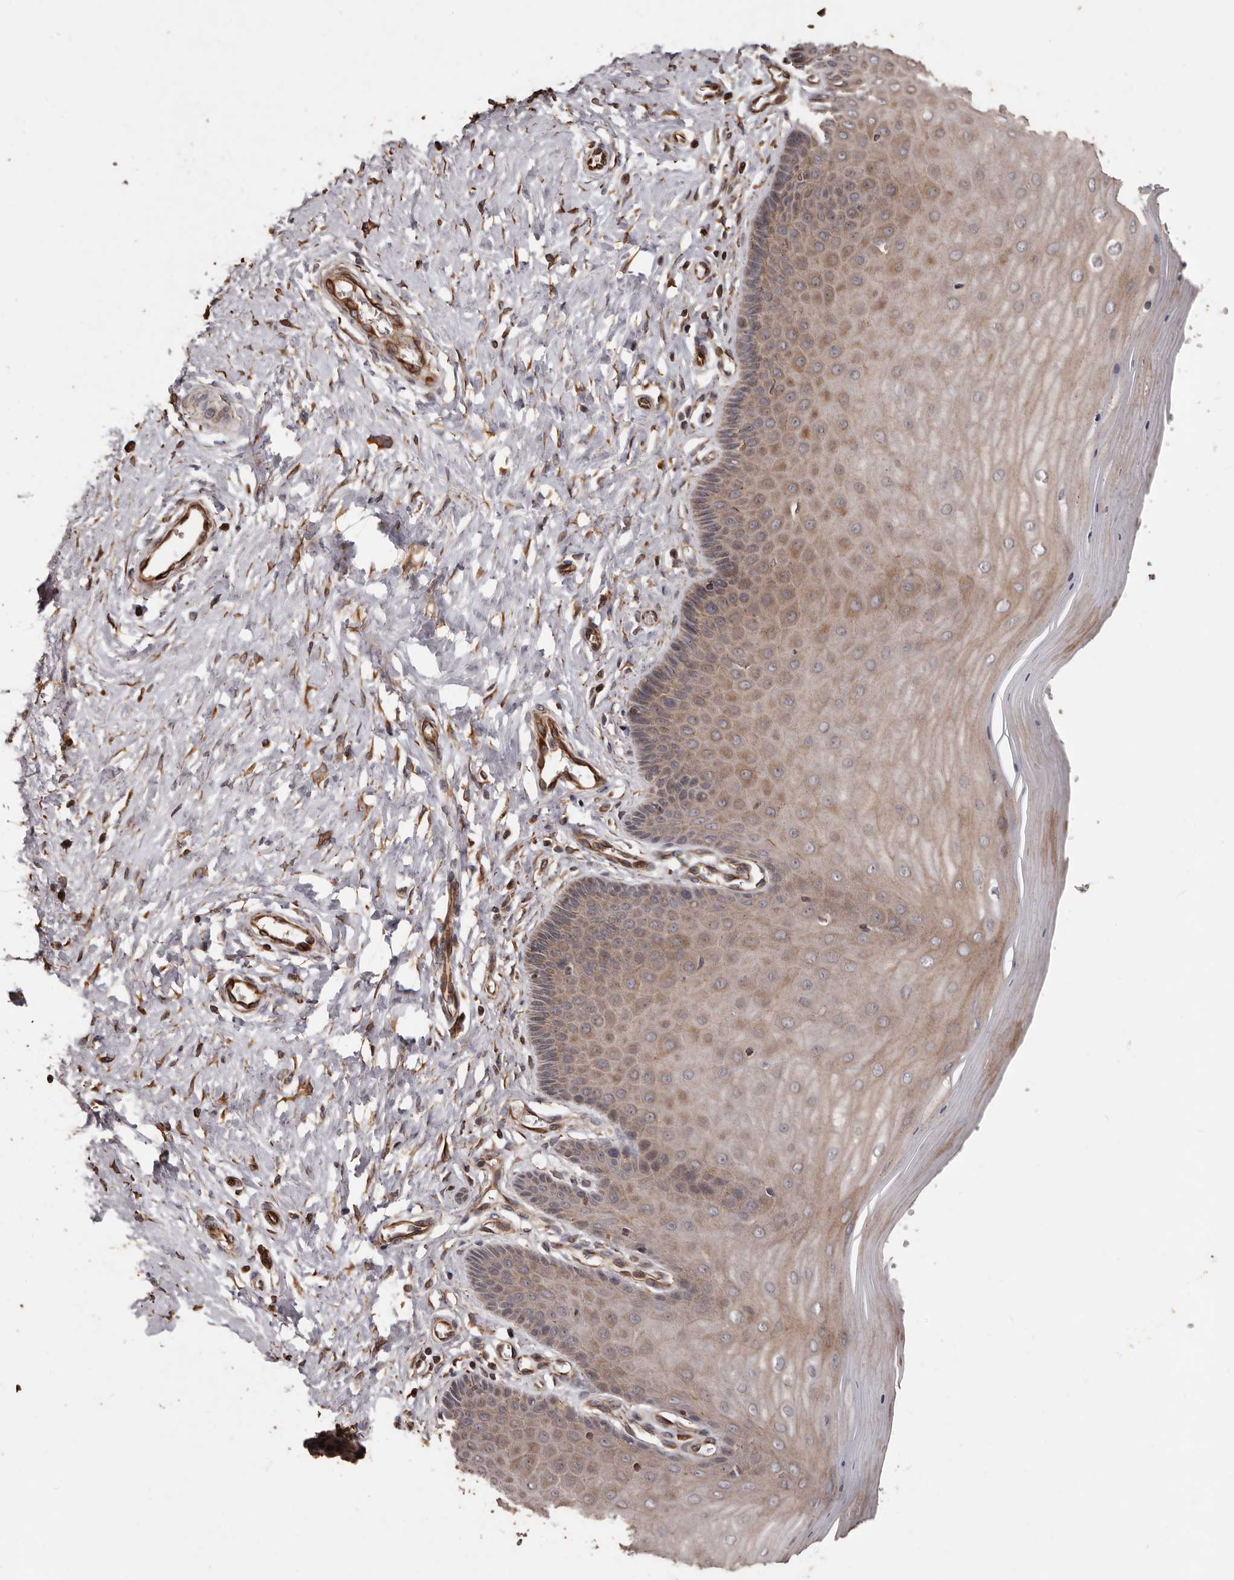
{"staining": {"intensity": "negative", "quantity": "none", "location": "none"}, "tissue": "cervix", "cell_type": "Glandular cells", "image_type": "normal", "snomed": [{"axis": "morphology", "description": "Normal tissue, NOS"}, {"axis": "topography", "description": "Cervix"}], "caption": "A histopathology image of cervix stained for a protein reveals no brown staining in glandular cells.", "gene": "BRAT1", "patient": {"sex": "female", "age": 55}}